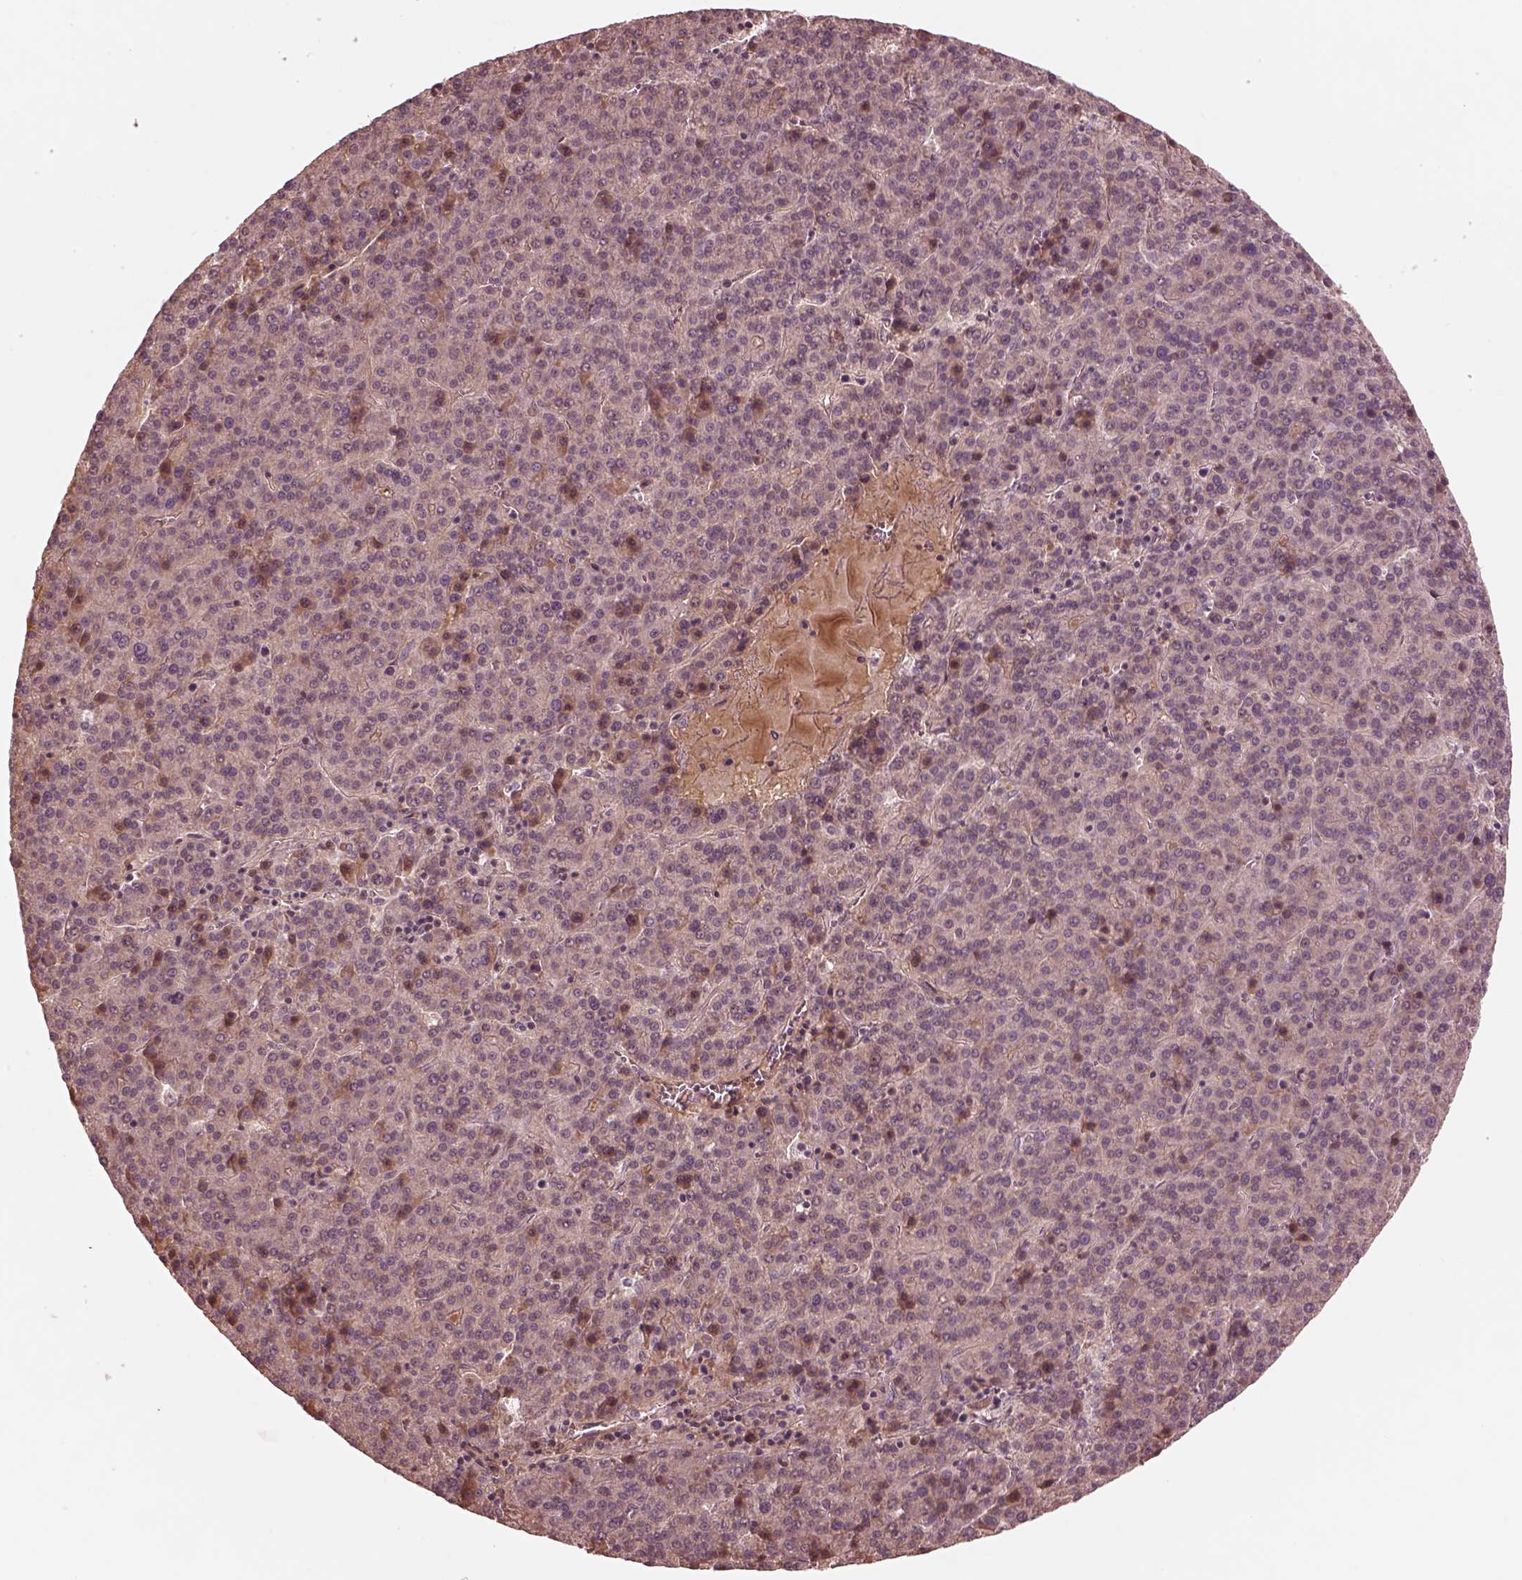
{"staining": {"intensity": "negative", "quantity": "none", "location": "none"}, "tissue": "liver cancer", "cell_type": "Tumor cells", "image_type": "cancer", "snomed": [{"axis": "morphology", "description": "Carcinoma, Hepatocellular, NOS"}, {"axis": "topography", "description": "Liver"}], "caption": "Tumor cells are negative for brown protein staining in liver cancer (hepatocellular carcinoma).", "gene": "TF", "patient": {"sex": "female", "age": 58}}